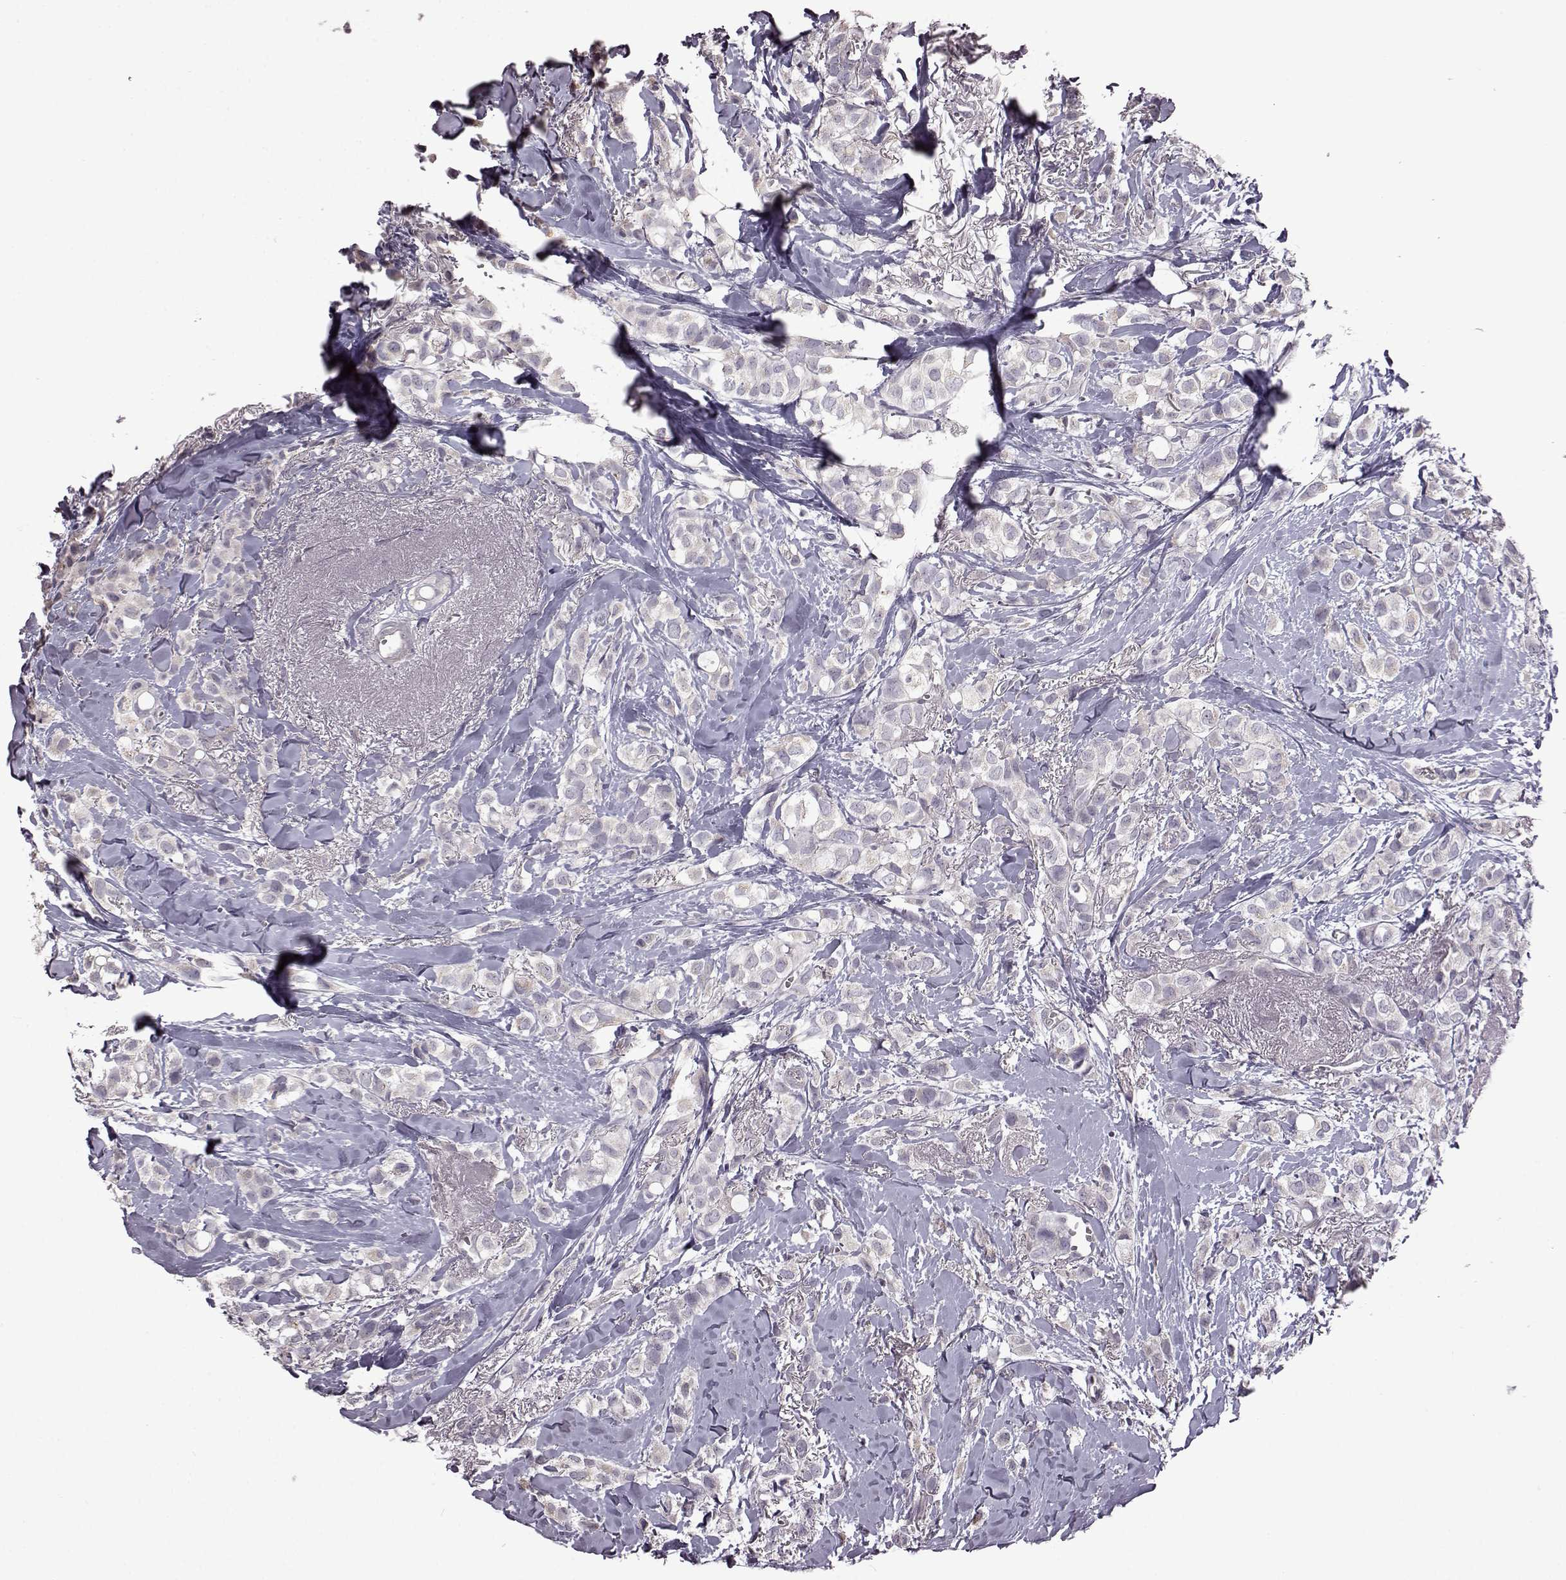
{"staining": {"intensity": "negative", "quantity": "none", "location": "none"}, "tissue": "breast cancer", "cell_type": "Tumor cells", "image_type": "cancer", "snomed": [{"axis": "morphology", "description": "Duct carcinoma"}, {"axis": "topography", "description": "Breast"}], "caption": "DAB immunohistochemical staining of human infiltrating ductal carcinoma (breast) shows no significant expression in tumor cells.", "gene": "GAL", "patient": {"sex": "female", "age": 85}}